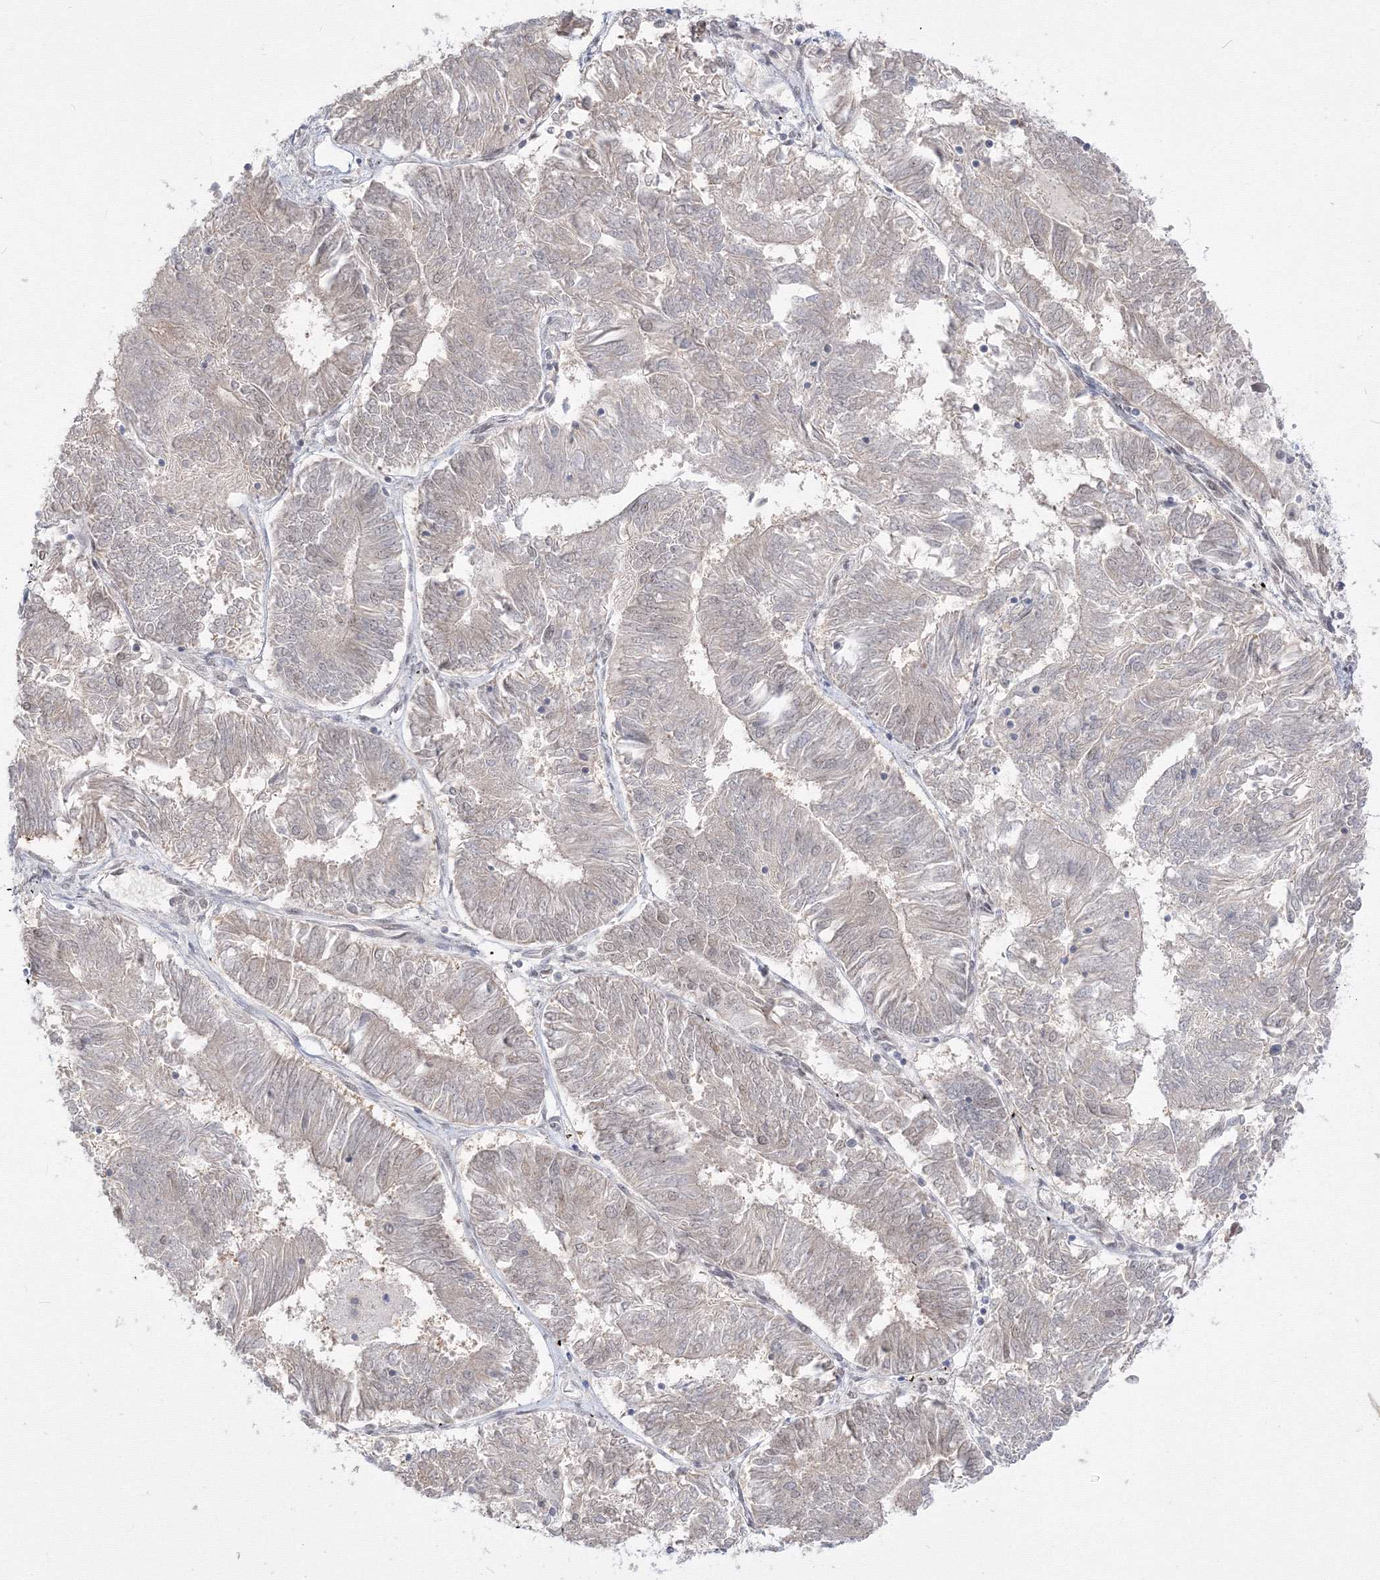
{"staining": {"intensity": "negative", "quantity": "none", "location": "none"}, "tissue": "endometrial cancer", "cell_type": "Tumor cells", "image_type": "cancer", "snomed": [{"axis": "morphology", "description": "Adenocarcinoma, NOS"}, {"axis": "topography", "description": "Endometrium"}], "caption": "Human adenocarcinoma (endometrial) stained for a protein using immunohistochemistry exhibits no positivity in tumor cells.", "gene": "COPS4", "patient": {"sex": "female", "age": 58}}